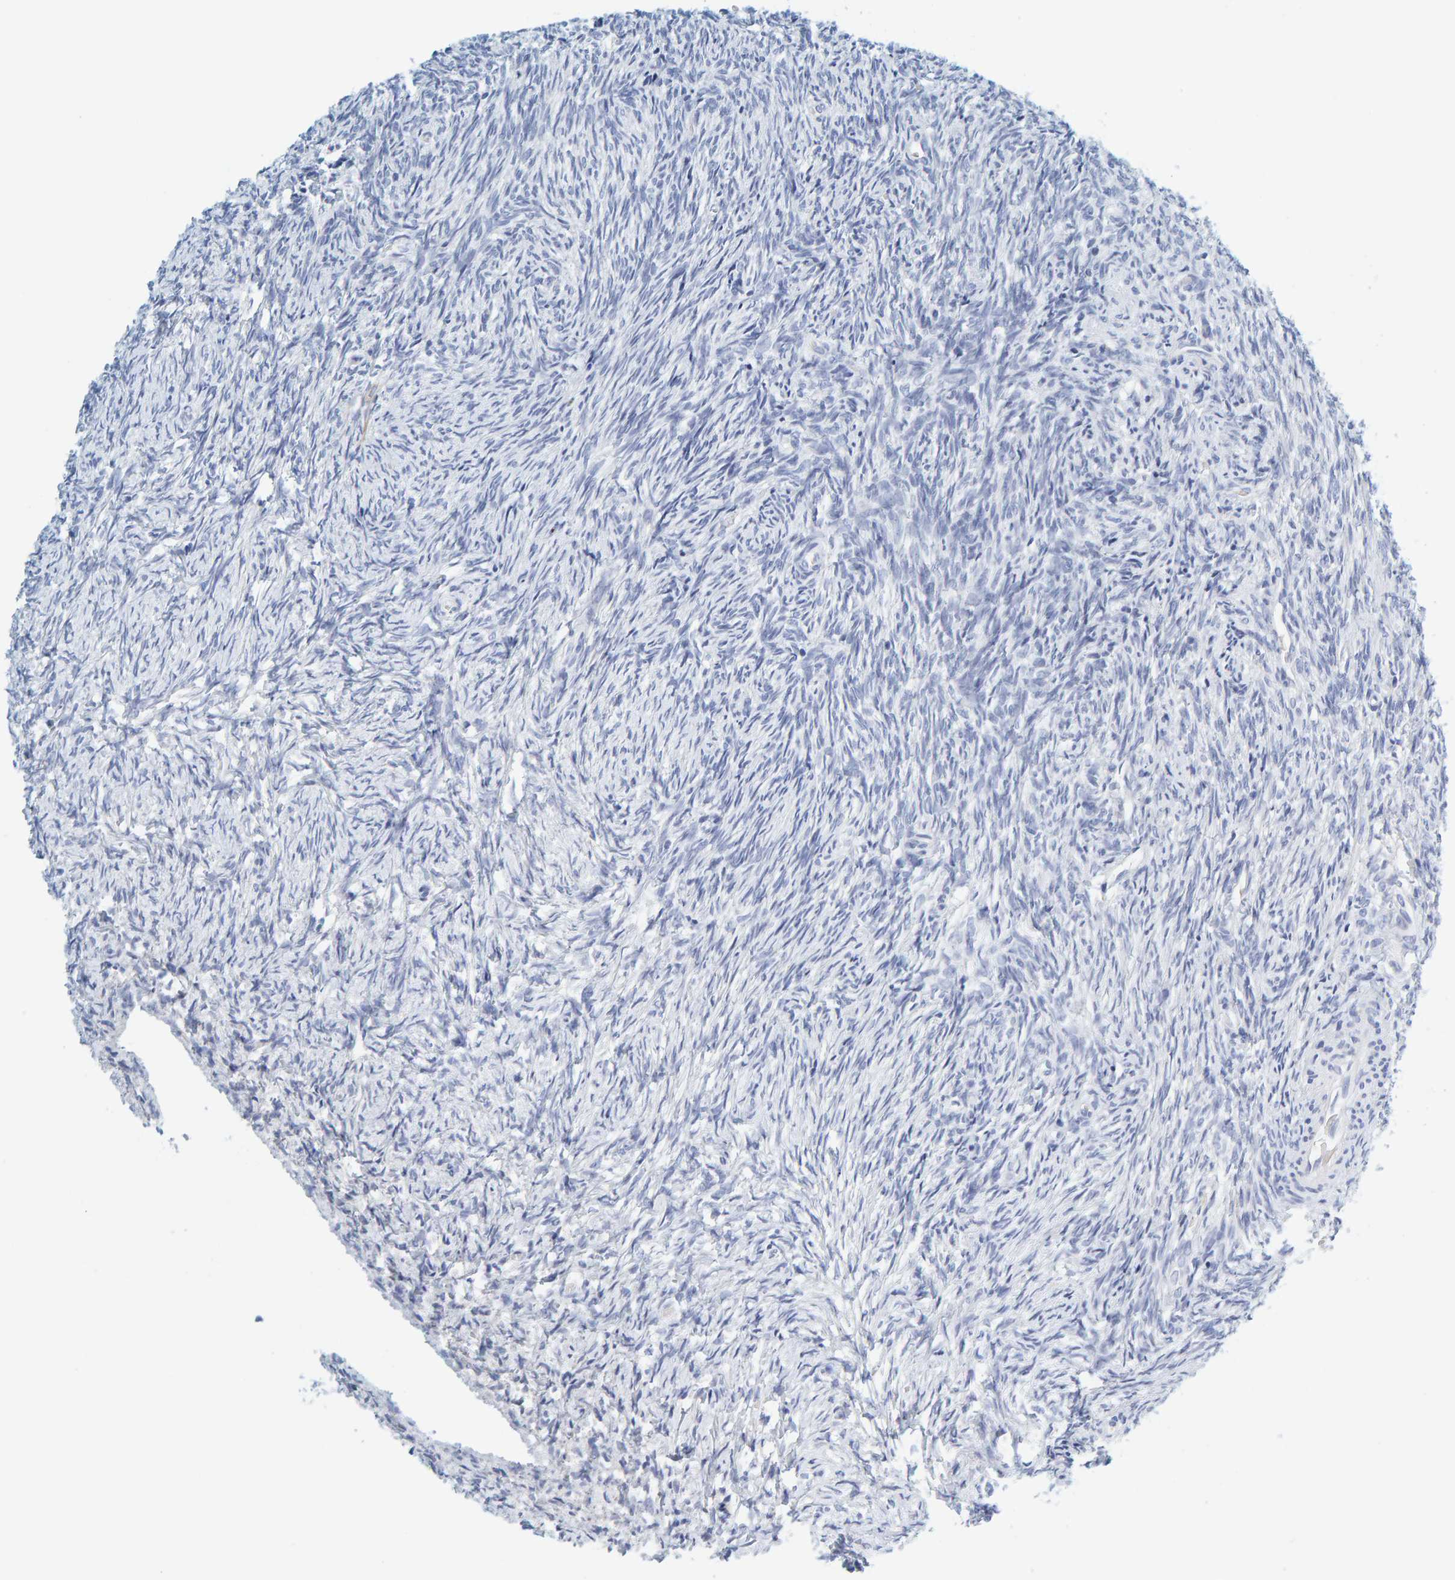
{"staining": {"intensity": "negative", "quantity": "none", "location": "none"}, "tissue": "ovary", "cell_type": "Follicle cells", "image_type": "normal", "snomed": [{"axis": "morphology", "description": "Normal tissue, NOS"}, {"axis": "topography", "description": "Ovary"}], "caption": "IHC photomicrograph of normal human ovary stained for a protein (brown), which displays no expression in follicle cells. (DAB immunohistochemistry visualized using brightfield microscopy, high magnification).", "gene": "MOG", "patient": {"sex": "female", "age": 41}}